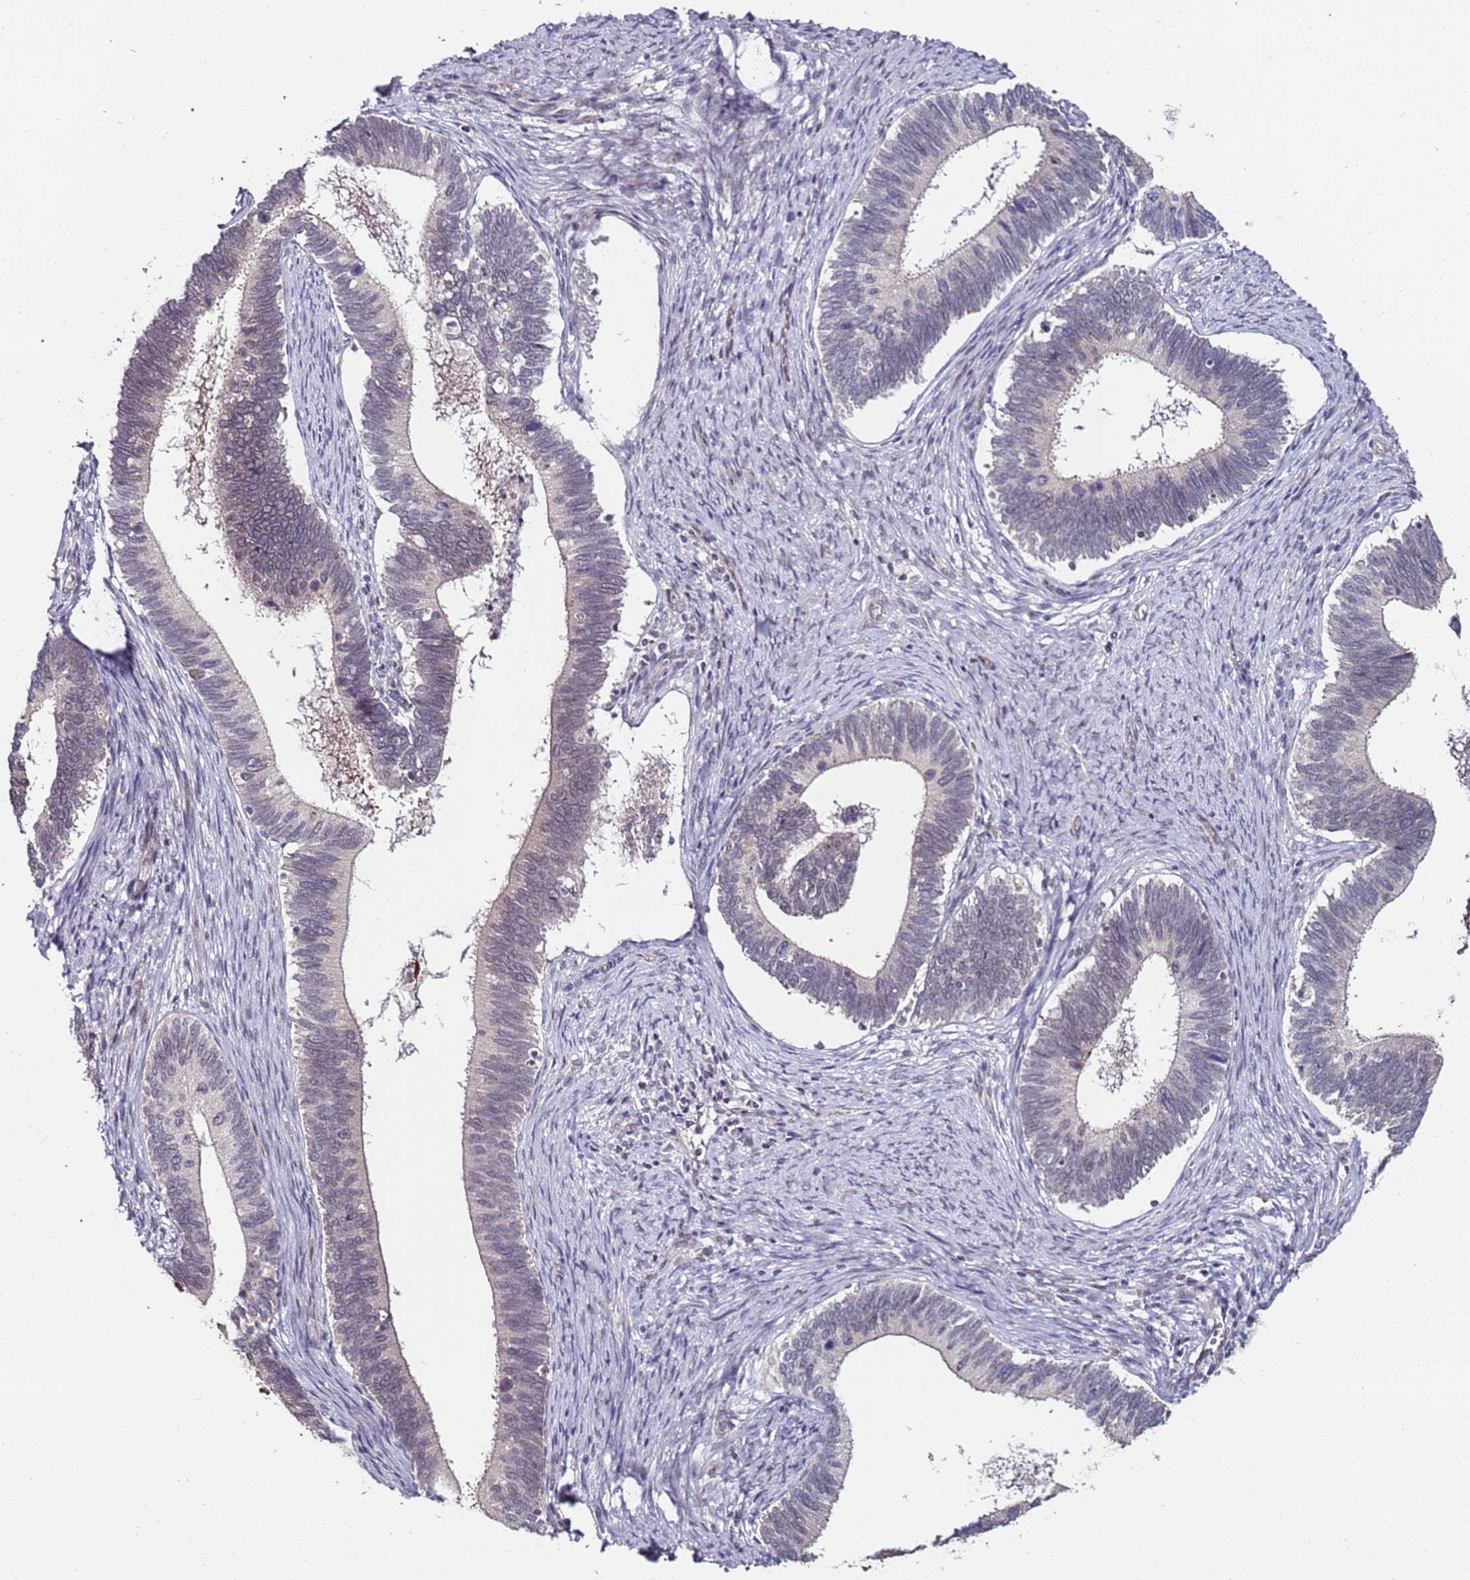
{"staining": {"intensity": "negative", "quantity": "none", "location": "none"}, "tissue": "cervical cancer", "cell_type": "Tumor cells", "image_type": "cancer", "snomed": [{"axis": "morphology", "description": "Adenocarcinoma, NOS"}, {"axis": "topography", "description": "Cervix"}], "caption": "Protein analysis of cervical cancer exhibits no significant staining in tumor cells.", "gene": "DUSP28", "patient": {"sex": "female", "age": 42}}